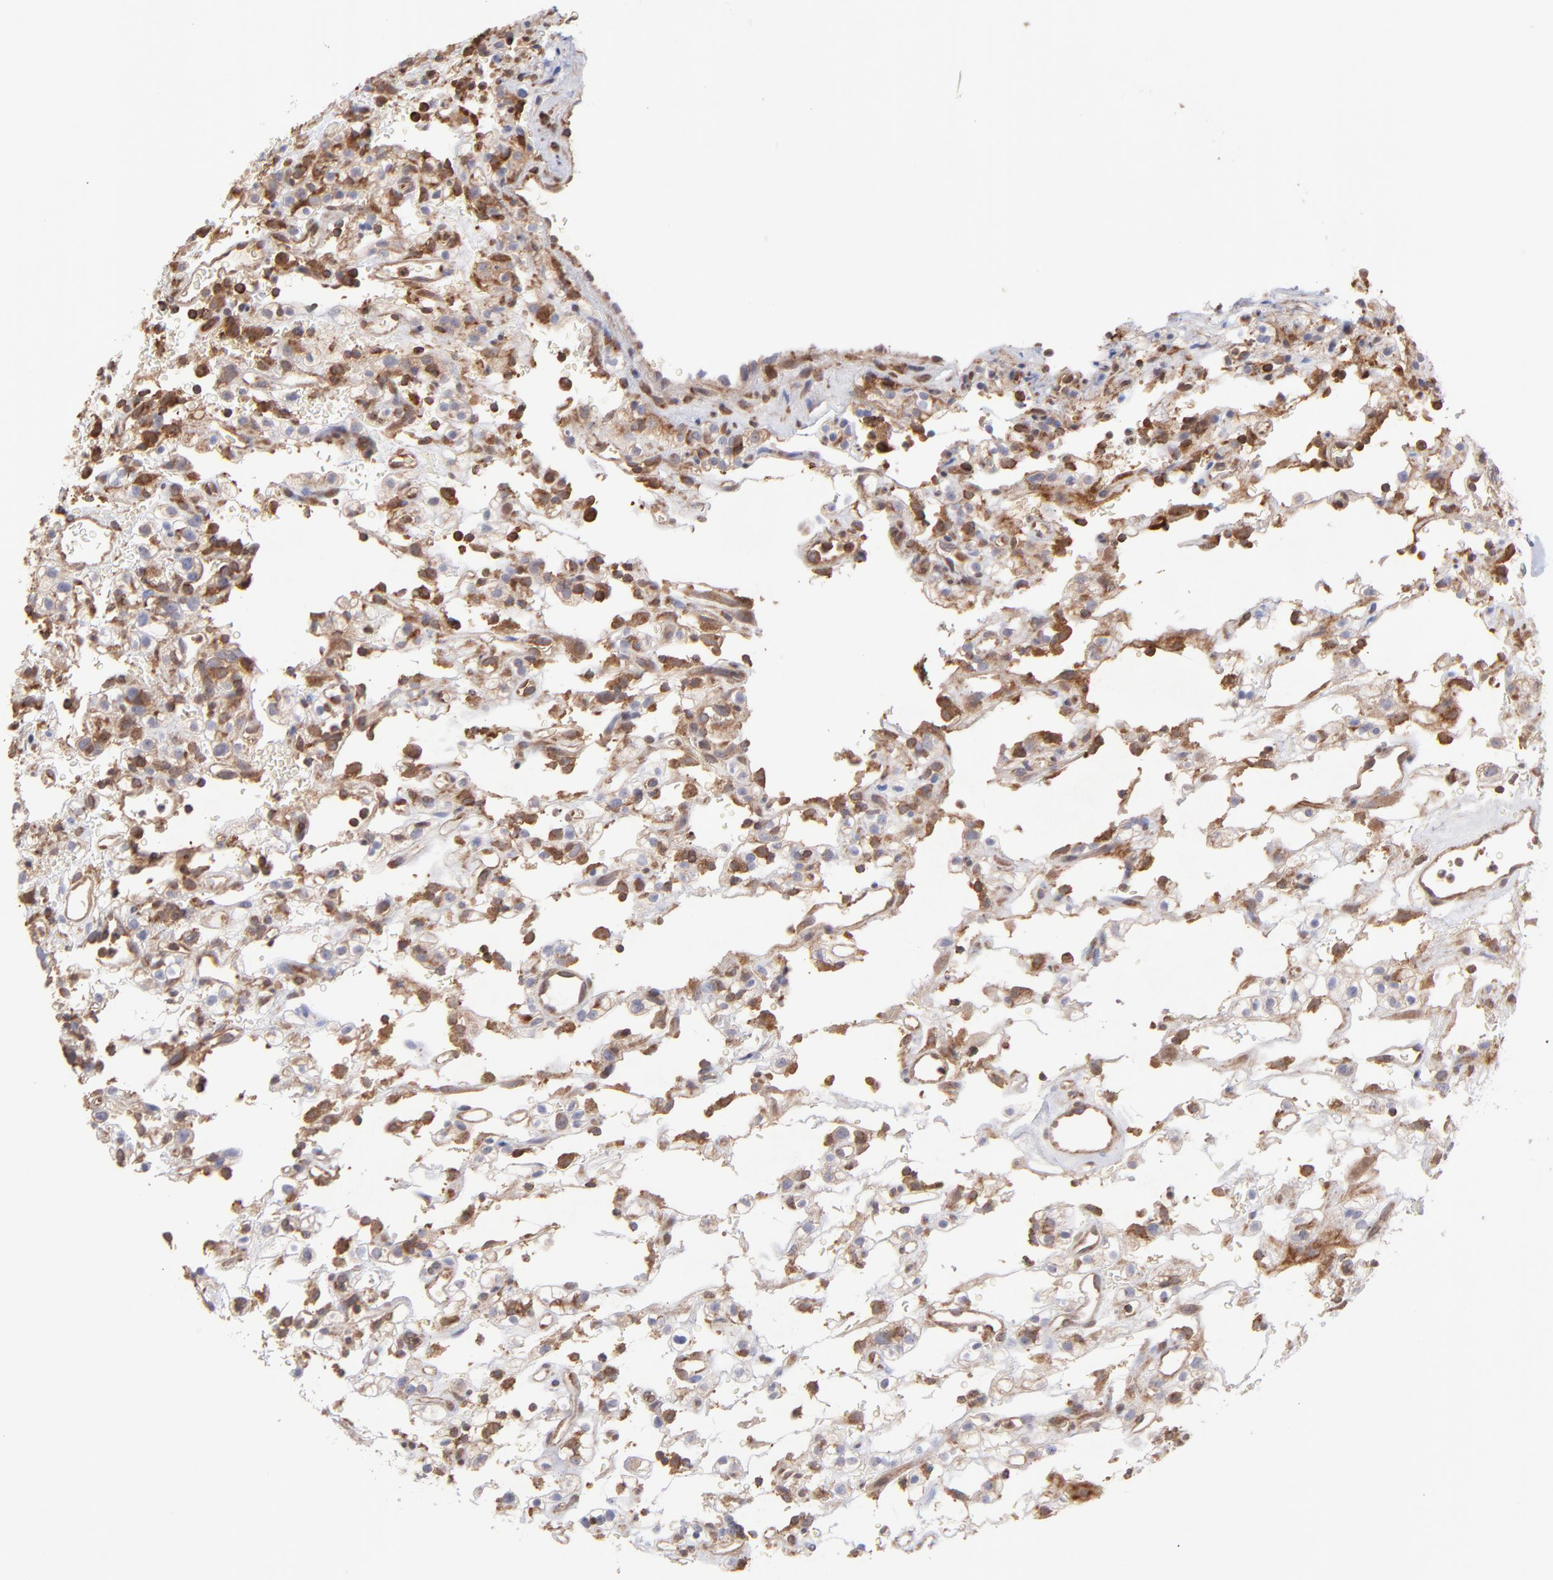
{"staining": {"intensity": "moderate", "quantity": "25%-75%", "location": "cytoplasmic/membranous"}, "tissue": "renal cancer", "cell_type": "Tumor cells", "image_type": "cancer", "snomed": [{"axis": "morphology", "description": "Normal tissue, NOS"}, {"axis": "morphology", "description": "Adenocarcinoma, NOS"}, {"axis": "topography", "description": "Kidney"}], "caption": "Adenocarcinoma (renal) stained with DAB (3,3'-diaminobenzidine) IHC exhibits medium levels of moderate cytoplasmic/membranous staining in about 25%-75% of tumor cells.", "gene": "MAPRE1", "patient": {"sex": "female", "age": 72}}